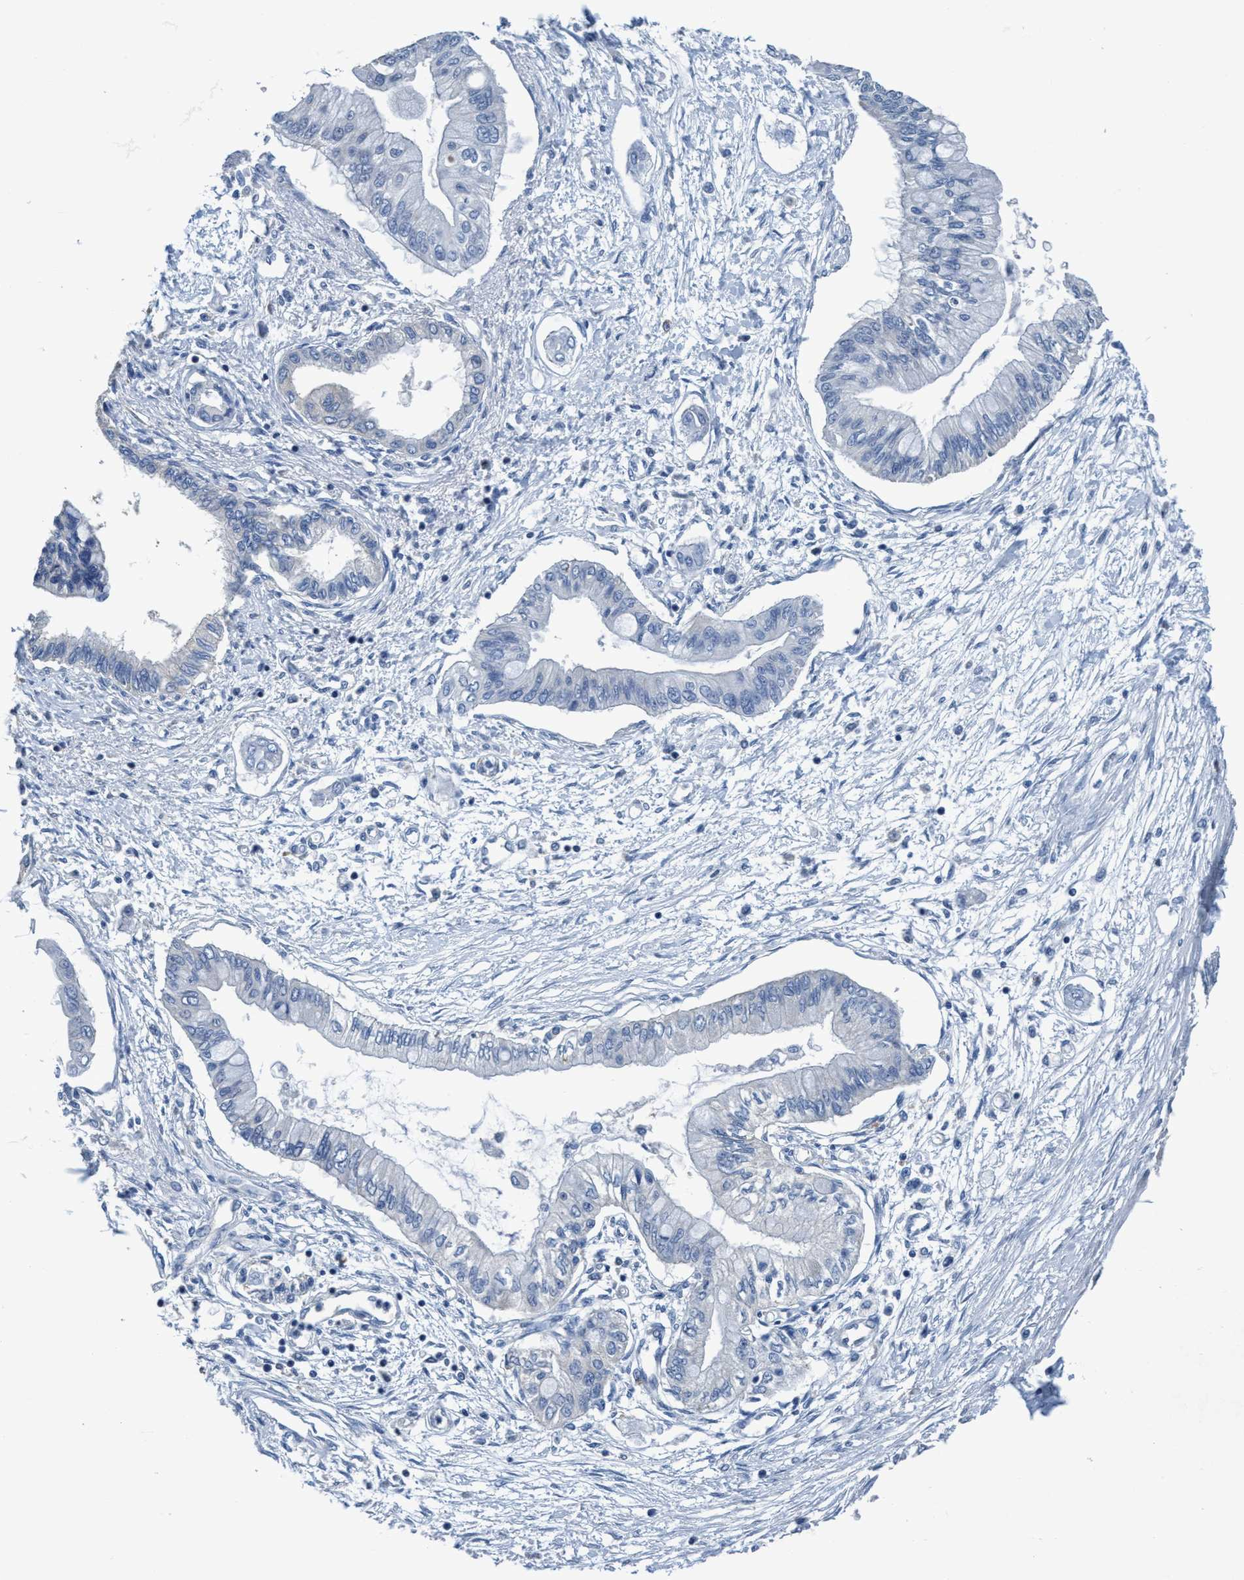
{"staining": {"intensity": "negative", "quantity": "none", "location": "none"}, "tissue": "pancreatic cancer", "cell_type": "Tumor cells", "image_type": "cancer", "snomed": [{"axis": "morphology", "description": "Adenocarcinoma, NOS"}, {"axis": "topography", "description": "Pancreas"}], "caption": "Micrograph shows no protein positivity in tumor cells of pancreatic cancer tissue.", "gene": "ANKFN1", "patient": {"sex": "female", "age": 77}}